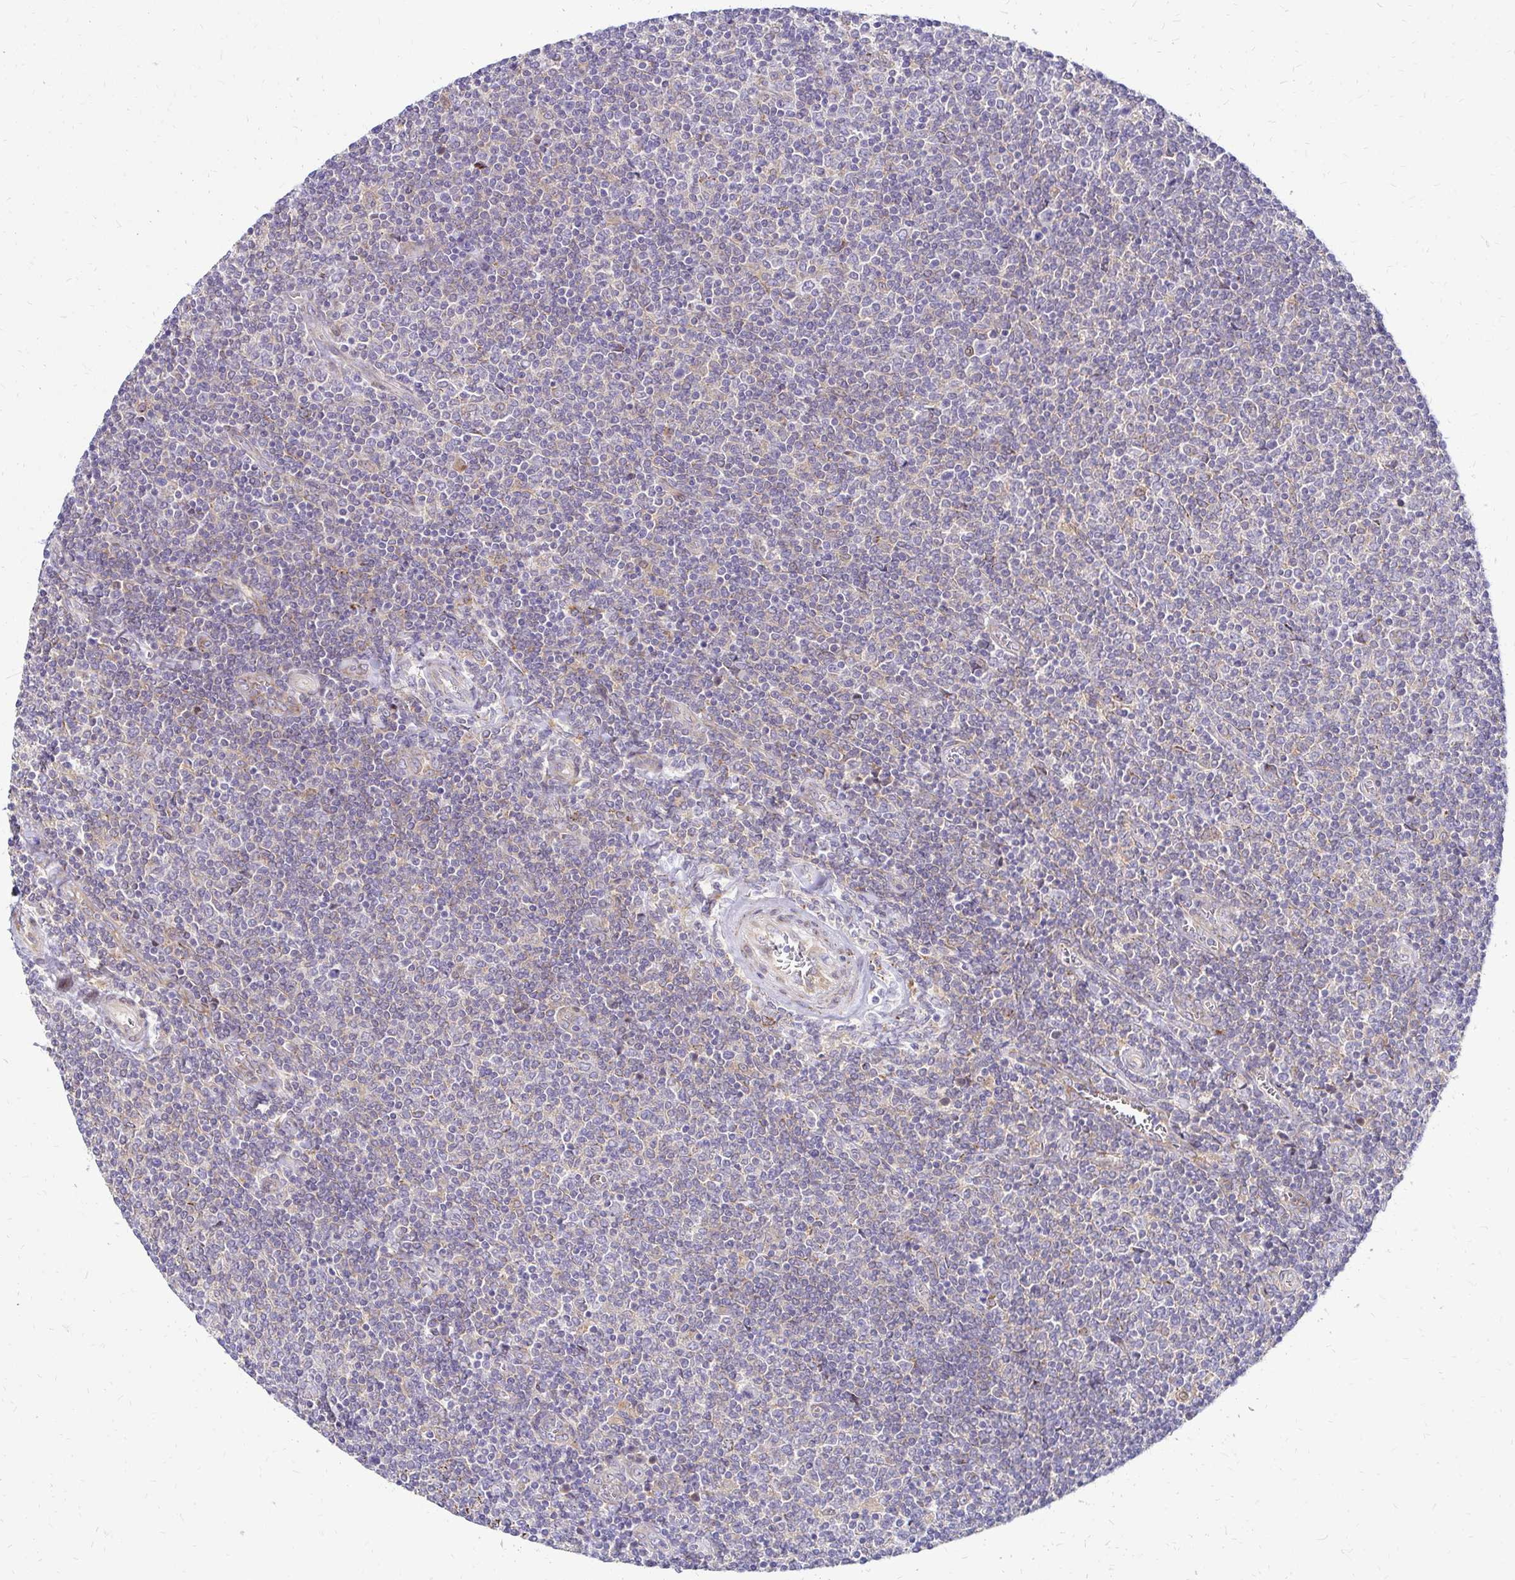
{"staining": {"intensity": "negative", "quantity": "none", "location": "none"}, "tissue": "lymphoma", "cell_type": "Tumor cells", "image_type": "cancer", "snomed": [{"axis": "morphology", "description": "Malignant lymphoma, non-Hodgkin's type, Low grade"}, {"axis": "topography", "description": "Lymph node"}], "caption": "Immunohistochemistry of lymphoma exhibits no staining in tumor cells.", "gene": "IDUA", "patient": {"sex": "male", "age": 52}}